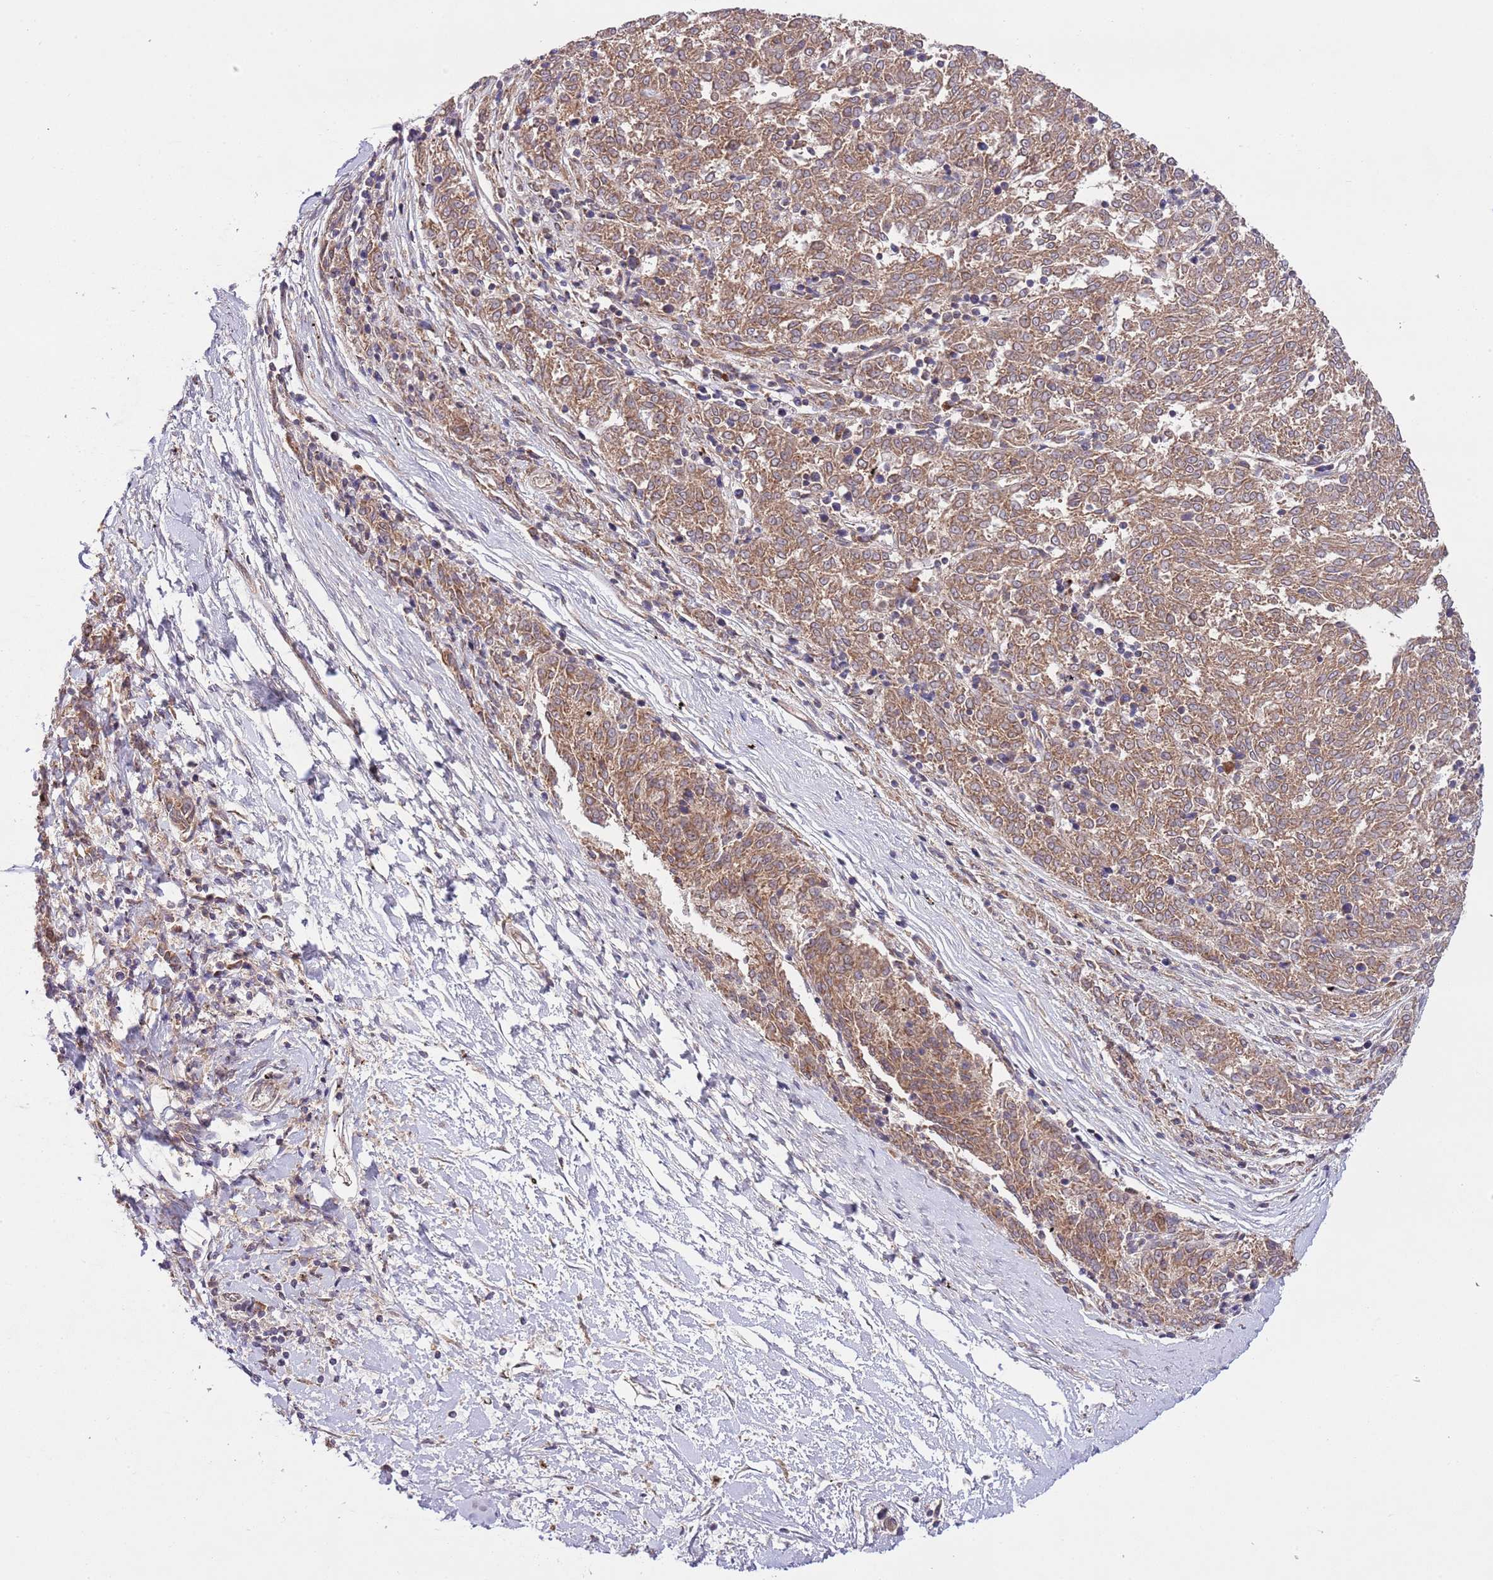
{"staining": {"intensity": "moderate", "quantity": ">75%", "location": "cytoplasmic/membranous"}, "tissue": "melanoma", "cell_type": "Tumor cells", "image_type": "cancer", "snomed": [{"axis": "morphology", "description": "Malignant melanoma, NOS"}, {"axis": "topography", "description": "Skin"}], "caption": "This image shows IHC staining of human melanoma, with medium moderate cytoplasmic/membranous staining in approximately >75% of tumor cells.", "gene": "MFNG", "patient": {"sex": "female", "age": 72}}